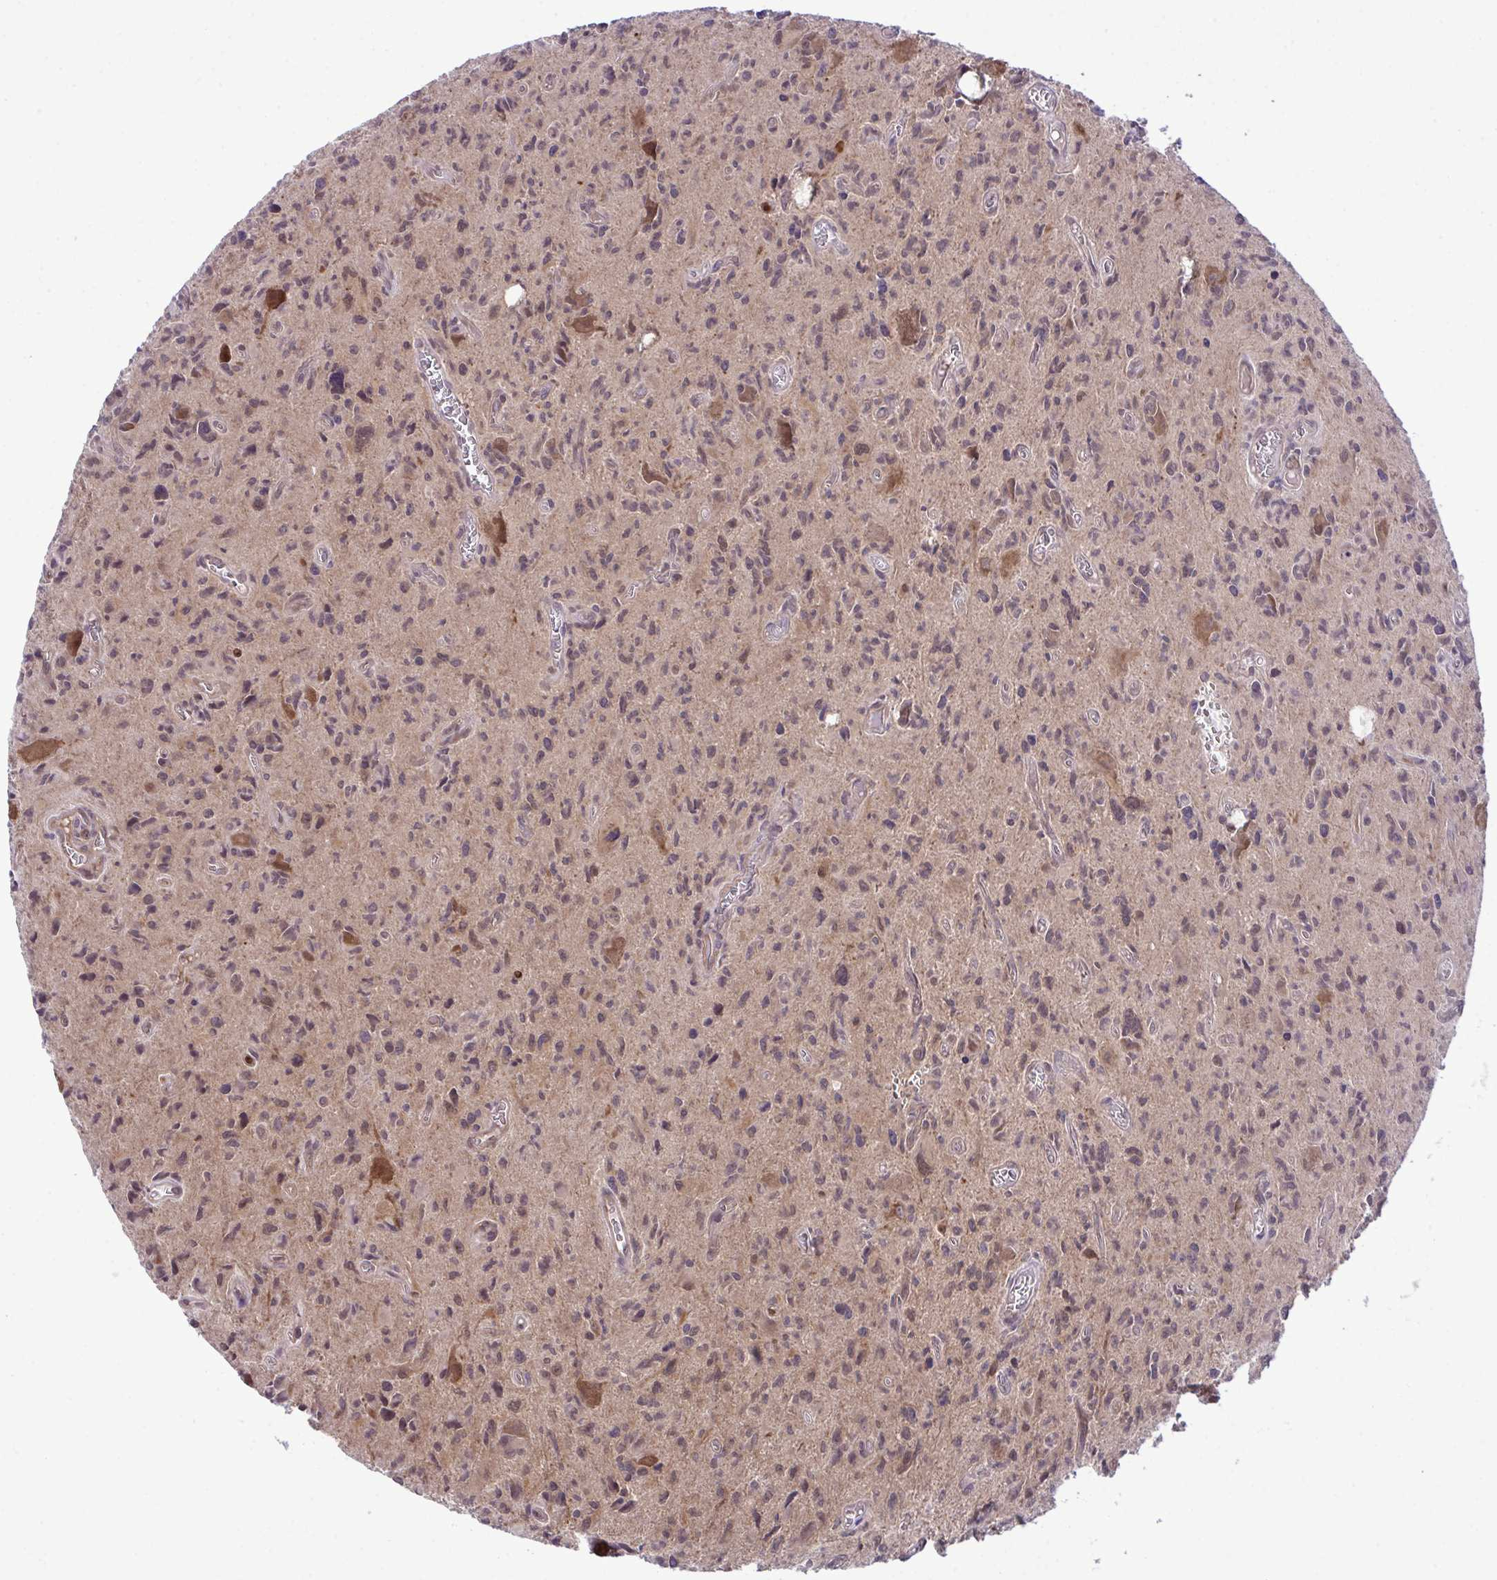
{"staining": {"intensity": "moderate", "quantity": "25%-75%", "location": "nuclear"}, "tissue": "glioma", "cell_type": "Tumor cells", "image_type": "cancer", "snomed": [{"axis": "morphology", "description": "Glioma, malignant, High grade"}, {"axis": "topography", "description": "Brain"}], "caption": "This image displays immunohistochemistry staining of human glioma, with medium moderate nuclear staining in about 25%-75% of tumor cells.", "gene": "CMPK1", "patient": {"sex": "male", "age": 76}}